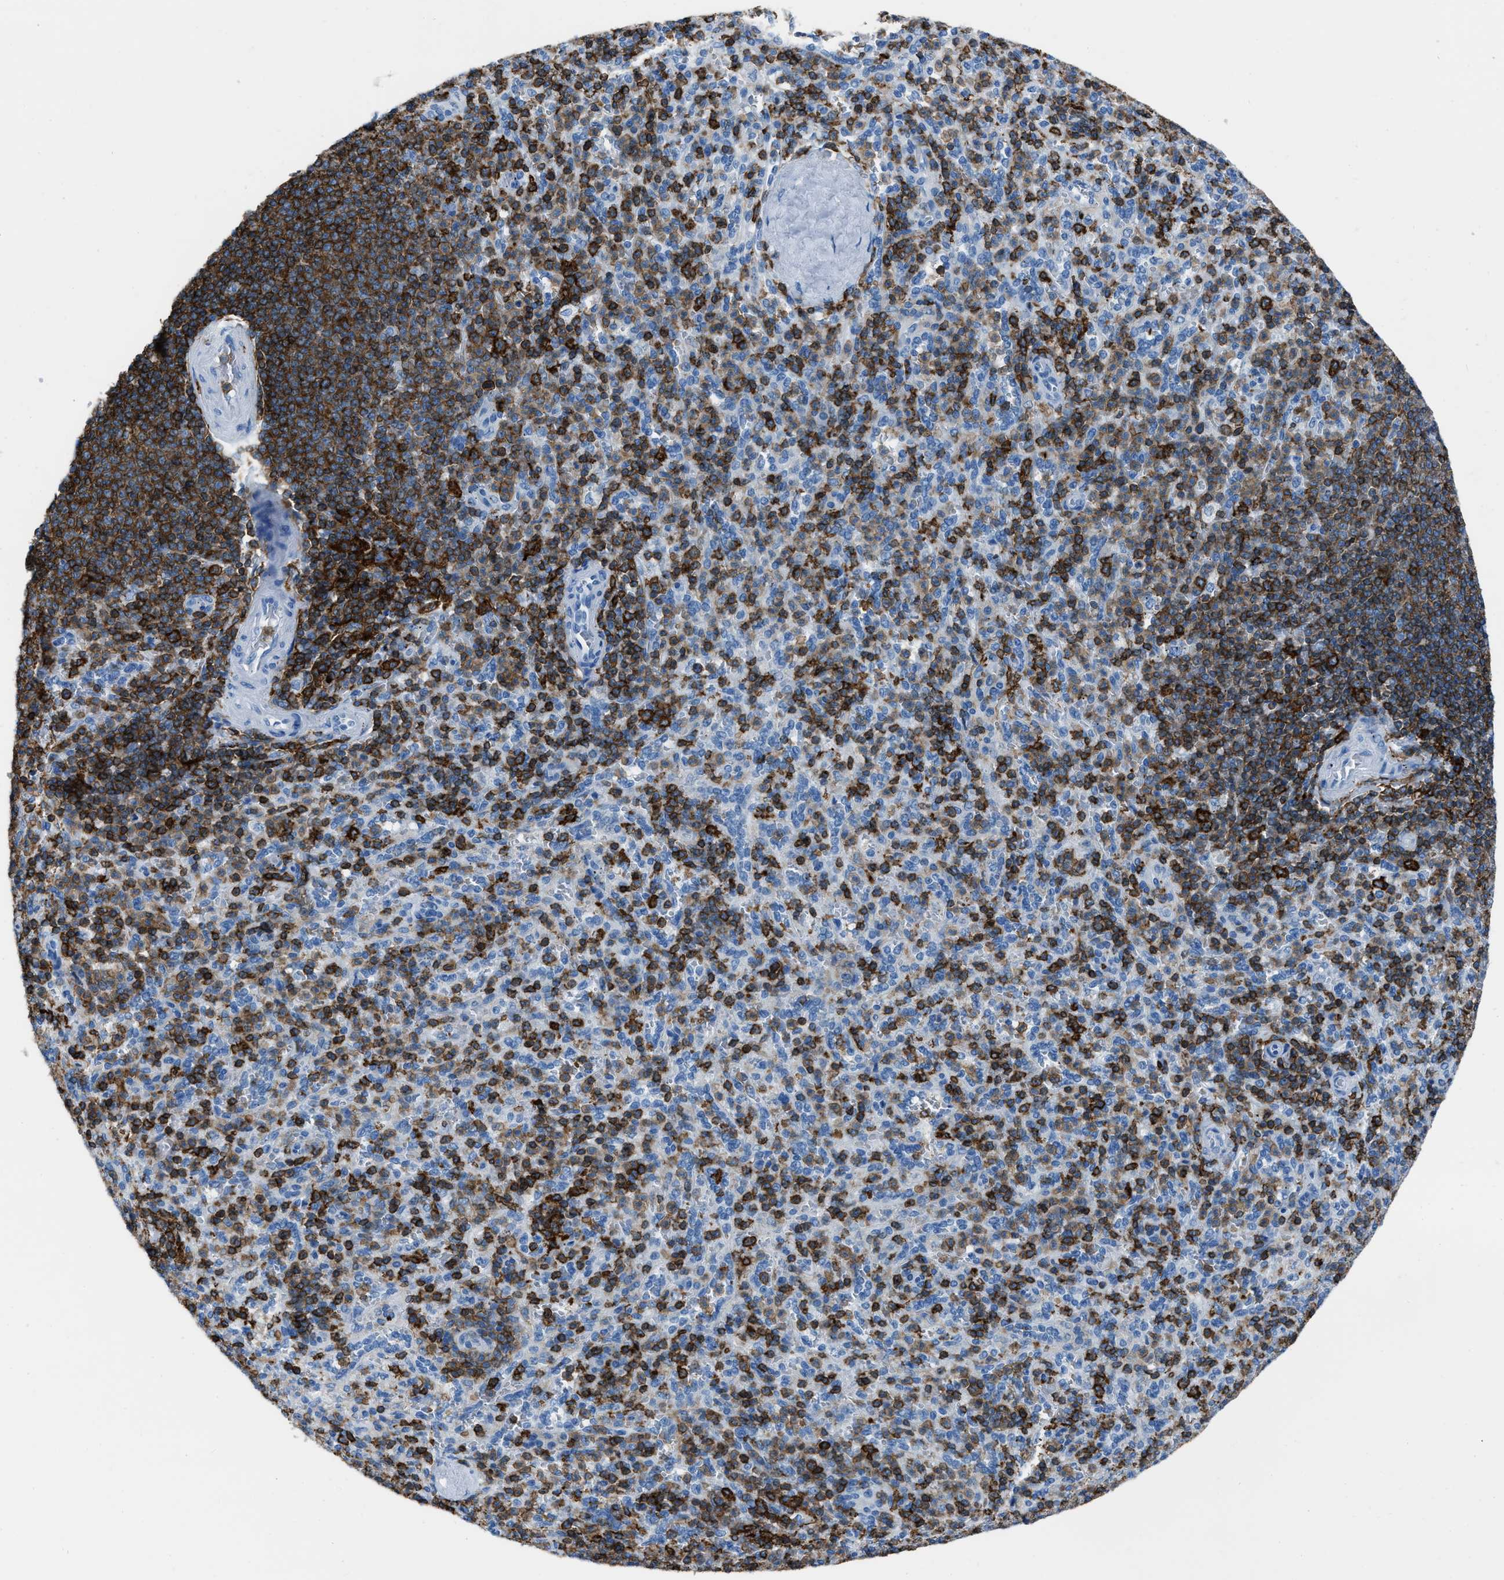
{"staining": {"intensity": "strong", "quantity": "25%-75%", "location": "cytoplasmic/membranous"}, "tissue": "spleen", "cell_type": "Cells in red pulp", "image_type": "normal", "snomed": [{"axis": "morphology", "description": "Normal tissue, NOS"}, {"axis": "topography", "description": "Spleen"}], "caption": "This histopathology image exhibits immunohistochemistry (IHC) staining of unremarkable human spleen, with high strong cytoplasmic/membranous positivity in about 25%-75% of cells in red pulp.", "gene": "LSP1", "patient": {"sex": "male", "age": 36}}